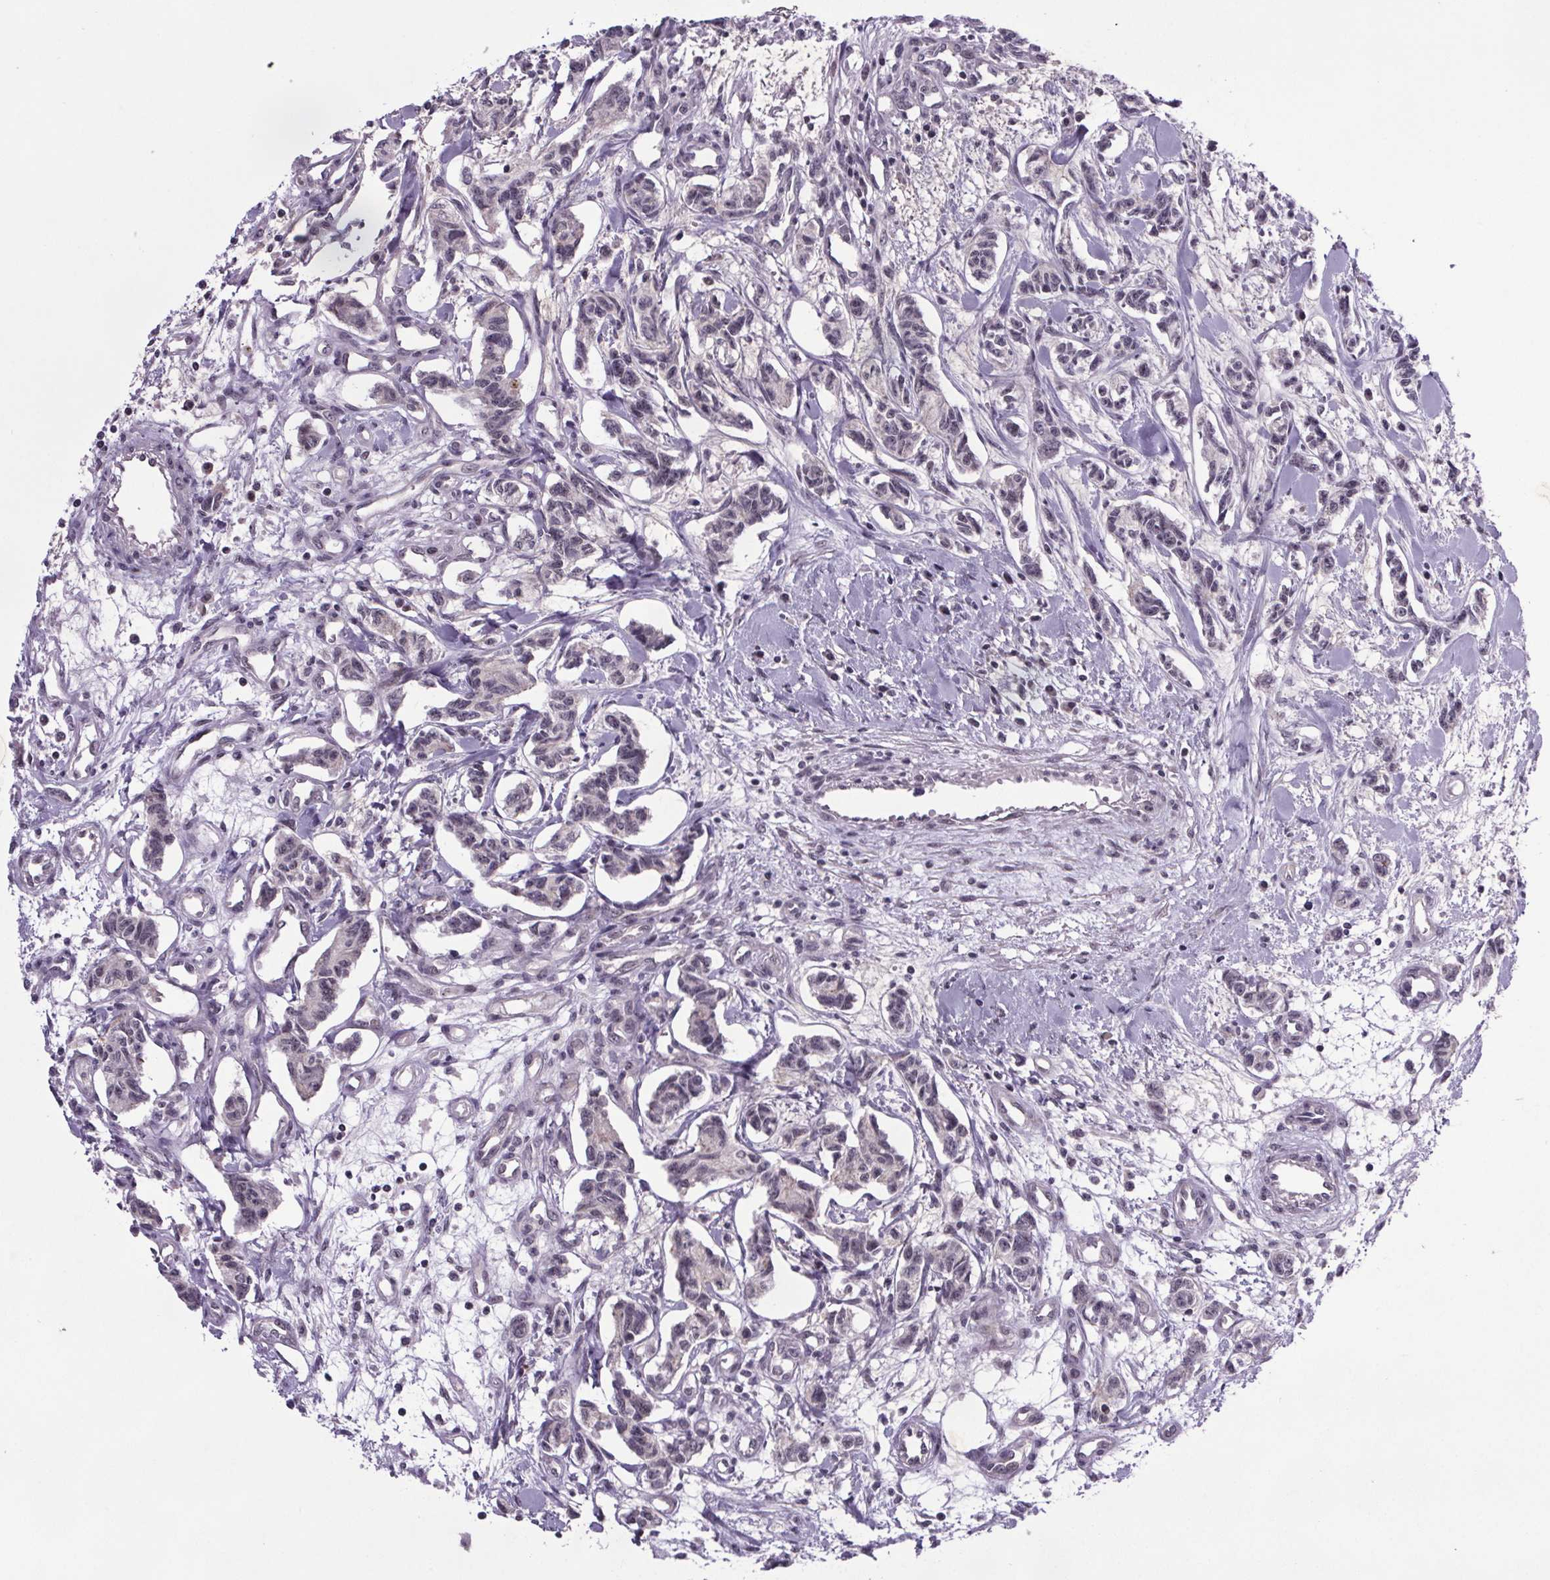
{"staining": {"intensity": "negative", "quantity": "none", "location": "none"}, "tissue": "carcinoid", "cell_type": "Tumor cells", "image_type": "cancer", "snomed": [{"axis": "morphology", "description": "Carcinoid, malignant, NOS"}, {"axis": "topography", "description": "Kidney"}], "caption": "A high-resolution image shows immunohistochemistry staining of carcinoid, which shows no significant positivity in tumor cells.", "gene": "ATMIN", "patient": {"sex": "female", "age": 41}}